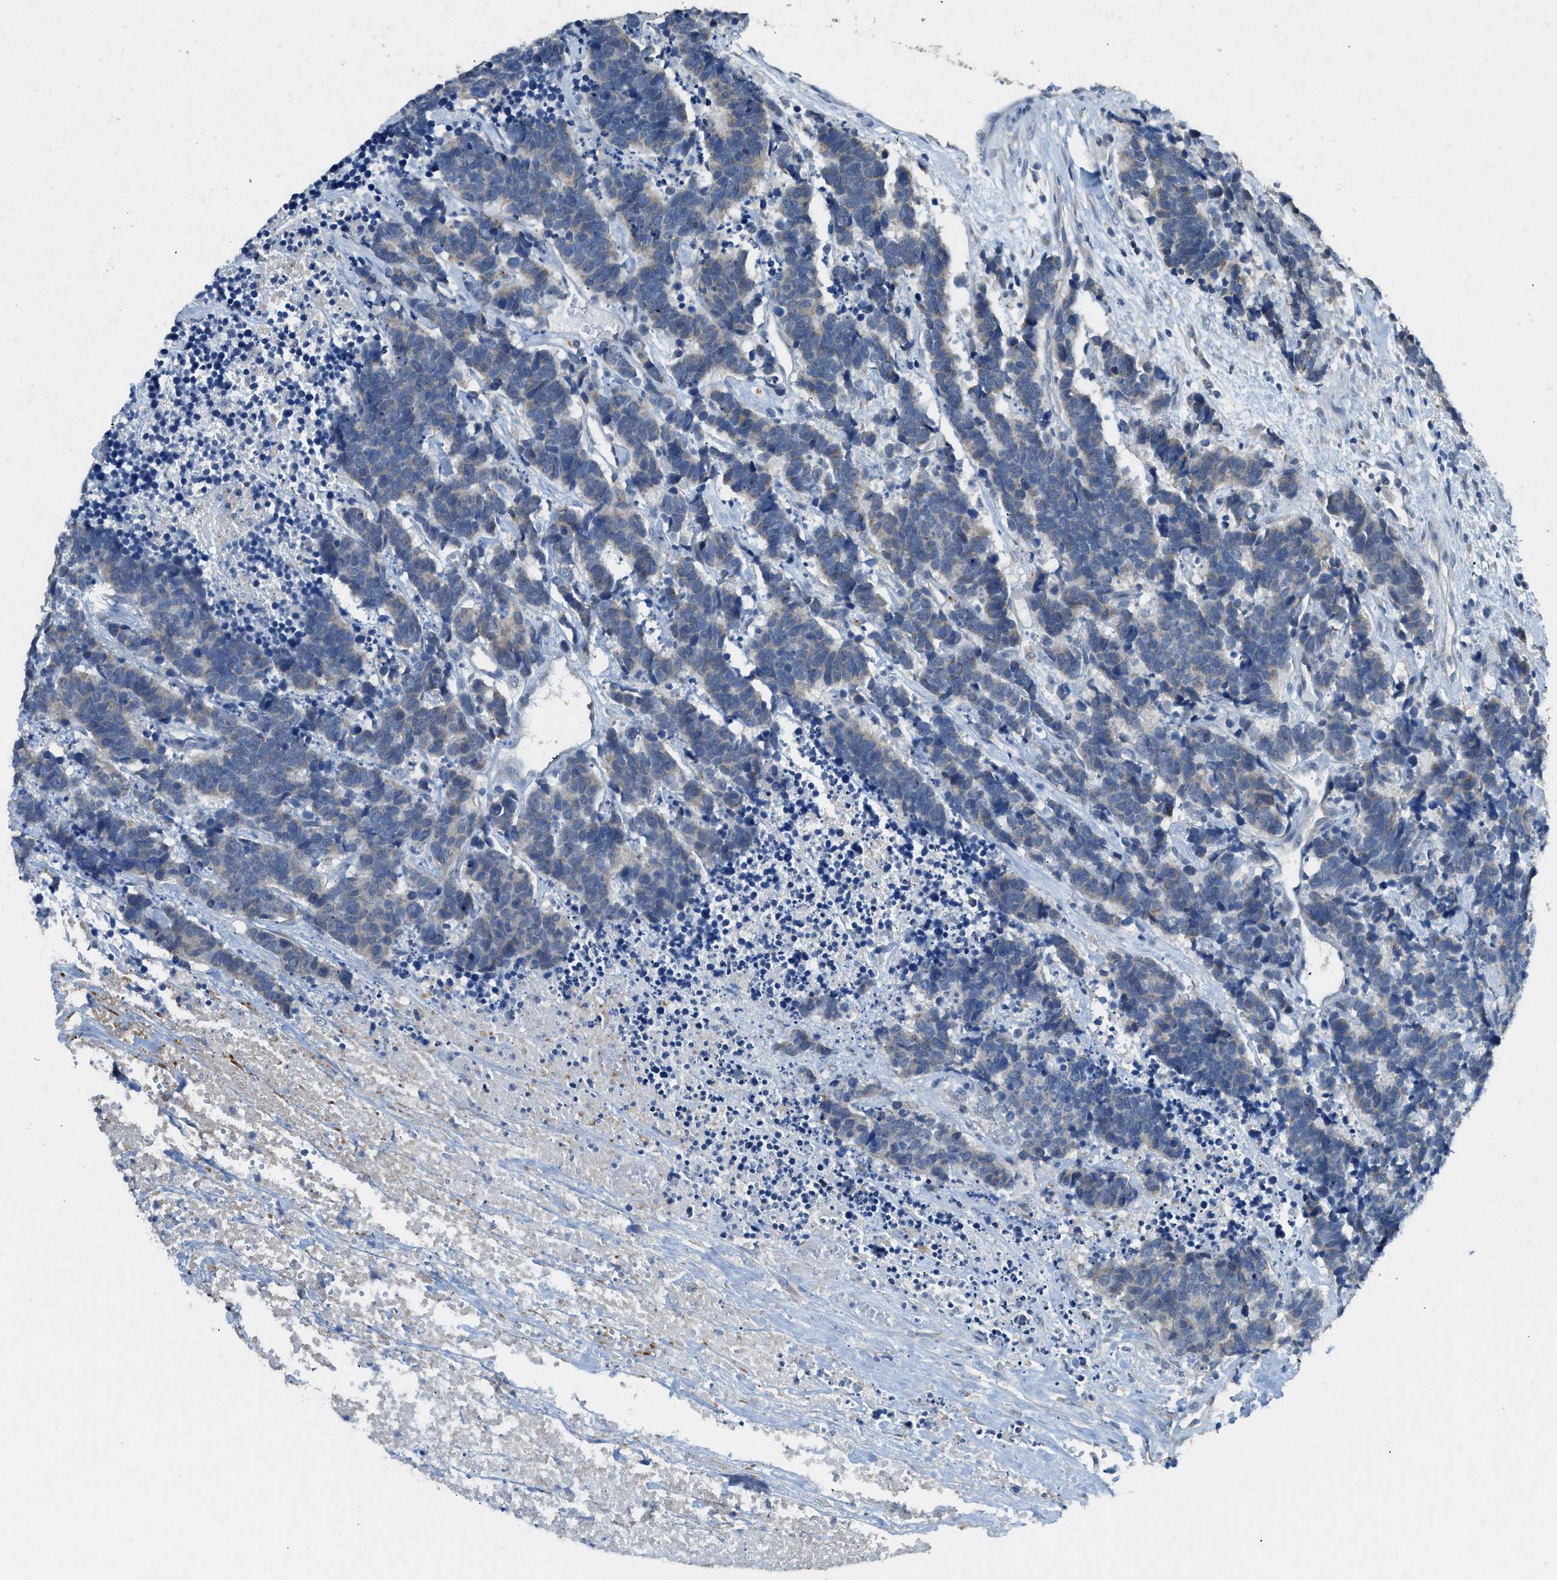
{"staining": {"intensity": "weak", "quantity": "25%-75%", "location": "cytoplasmic/membranous"}, "tissue": "carcinoid", "cell_type": "Tumor cells", "image_type": "cancer", "snomed": [{"axis": "morphology", "description": "Carcinoma, NOS"}, {"axis": "morphology", "description": "Carcinoid, malignant, NOS"}, {"axis": "topography", "description": "Urinary bladder"}], "caption": "Protein expression analysis of human malignant carcinoid reveals weak cytoplasmic/membranous positivity in about 25%-75% of tumor cells.", "gene": "TIMD4", "patient": {"sex": "male", "age": 57}}